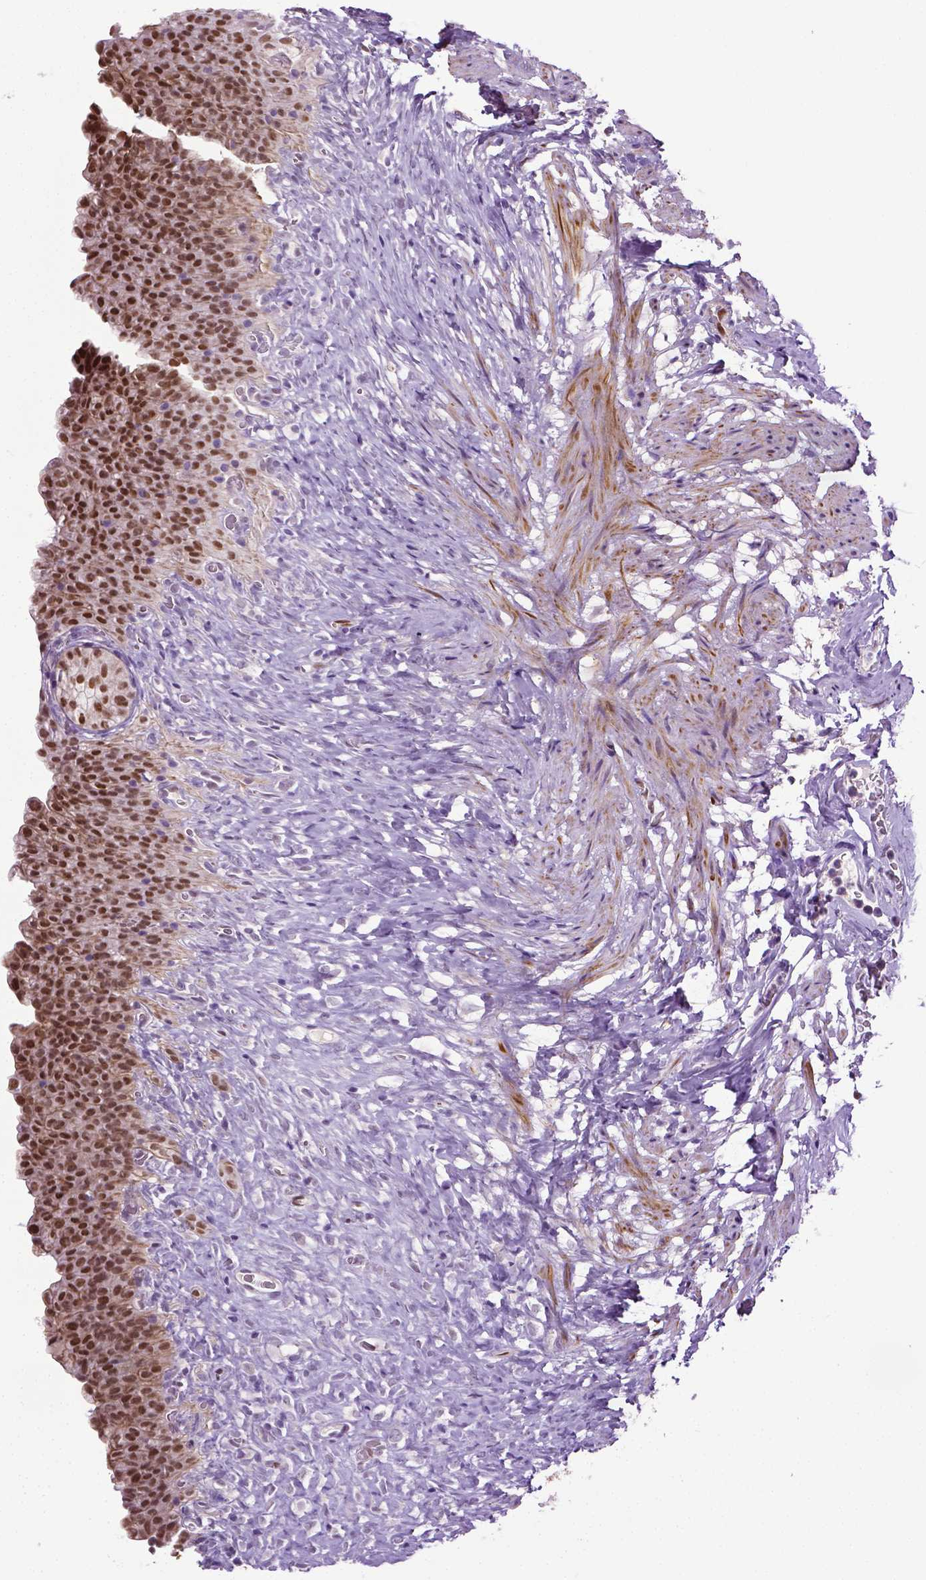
{"staining": {"intensity": "strong", "quantity": ">75%", "location": "nuclear"}, "tissue": "urinary bladder", "cell_type": "Urothelial cells", "image_type": "normal", "snomed": [{"axis": "morphology", "description": "Normal tissue, NOS"}, {"axis": "topography", "description": "Urinary bladder"}, {"axis": "topography", "description": "Prostate"}], "caption": "Urothelial cells demonstrate high levels of strong nuclear staining in about >75% of cells in normal urinary bladder.", "gene": "PTGER3", "patient": {"sex": "male", "age": 76}}